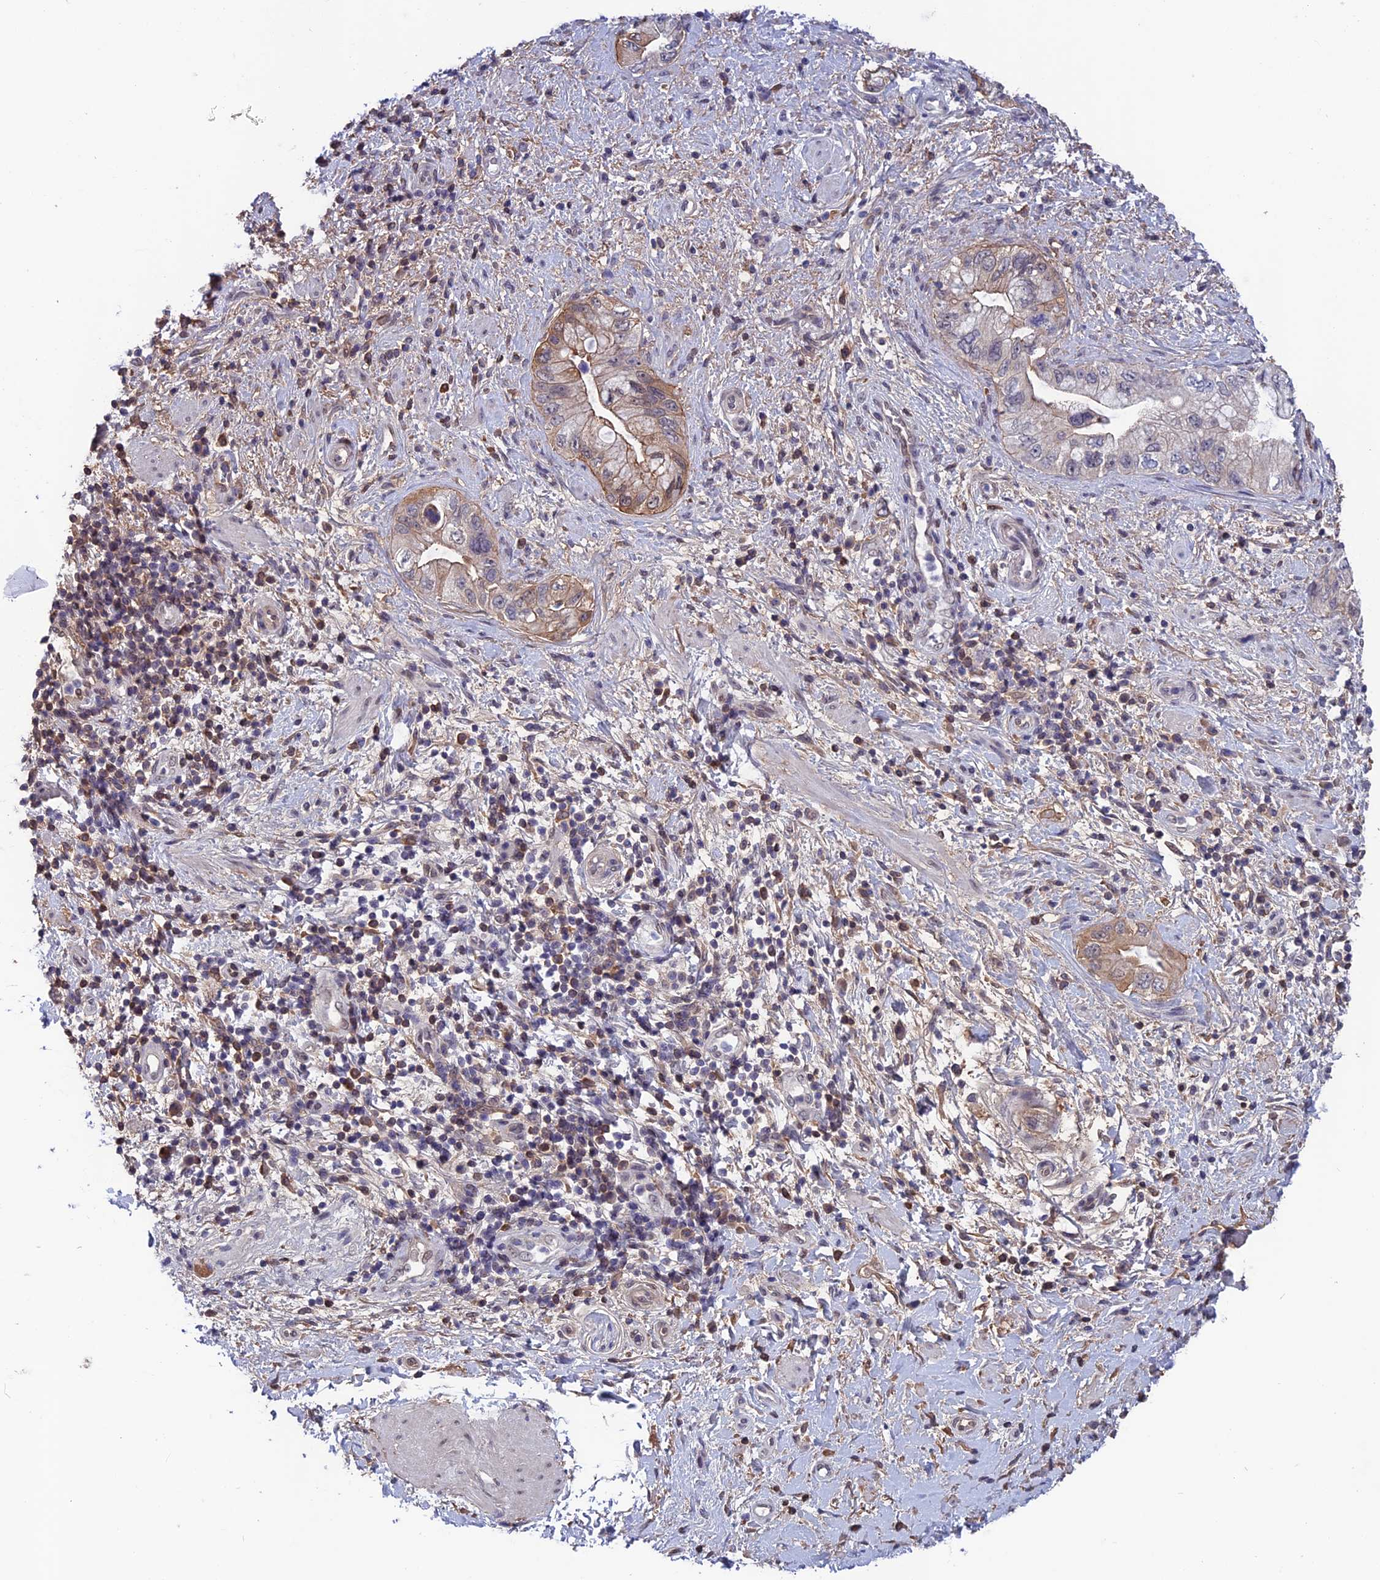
{"staining": {"intensity": "moderate", "quantity": "<25%", "location": "cytoplasmic/membranous"}, "tissue": "pancreatic cancer", "cell_type": "Tumor cells", "image_type": "cancer", "snomed": [{"axis": "morphology", "description": "Adenocarcinoma, NOS"}, {"axis": "topography", "description": "Pancreas"}], "caption": "Immunohistochemical staining of human pancreatic cancer (adenocarcinoma) shows low levels of moderate cytoplasmic/membranous staining in approximately <25% of tumor cells.", "gene": "FKBPL", "patient": {"sex": "female", "age": 73}}